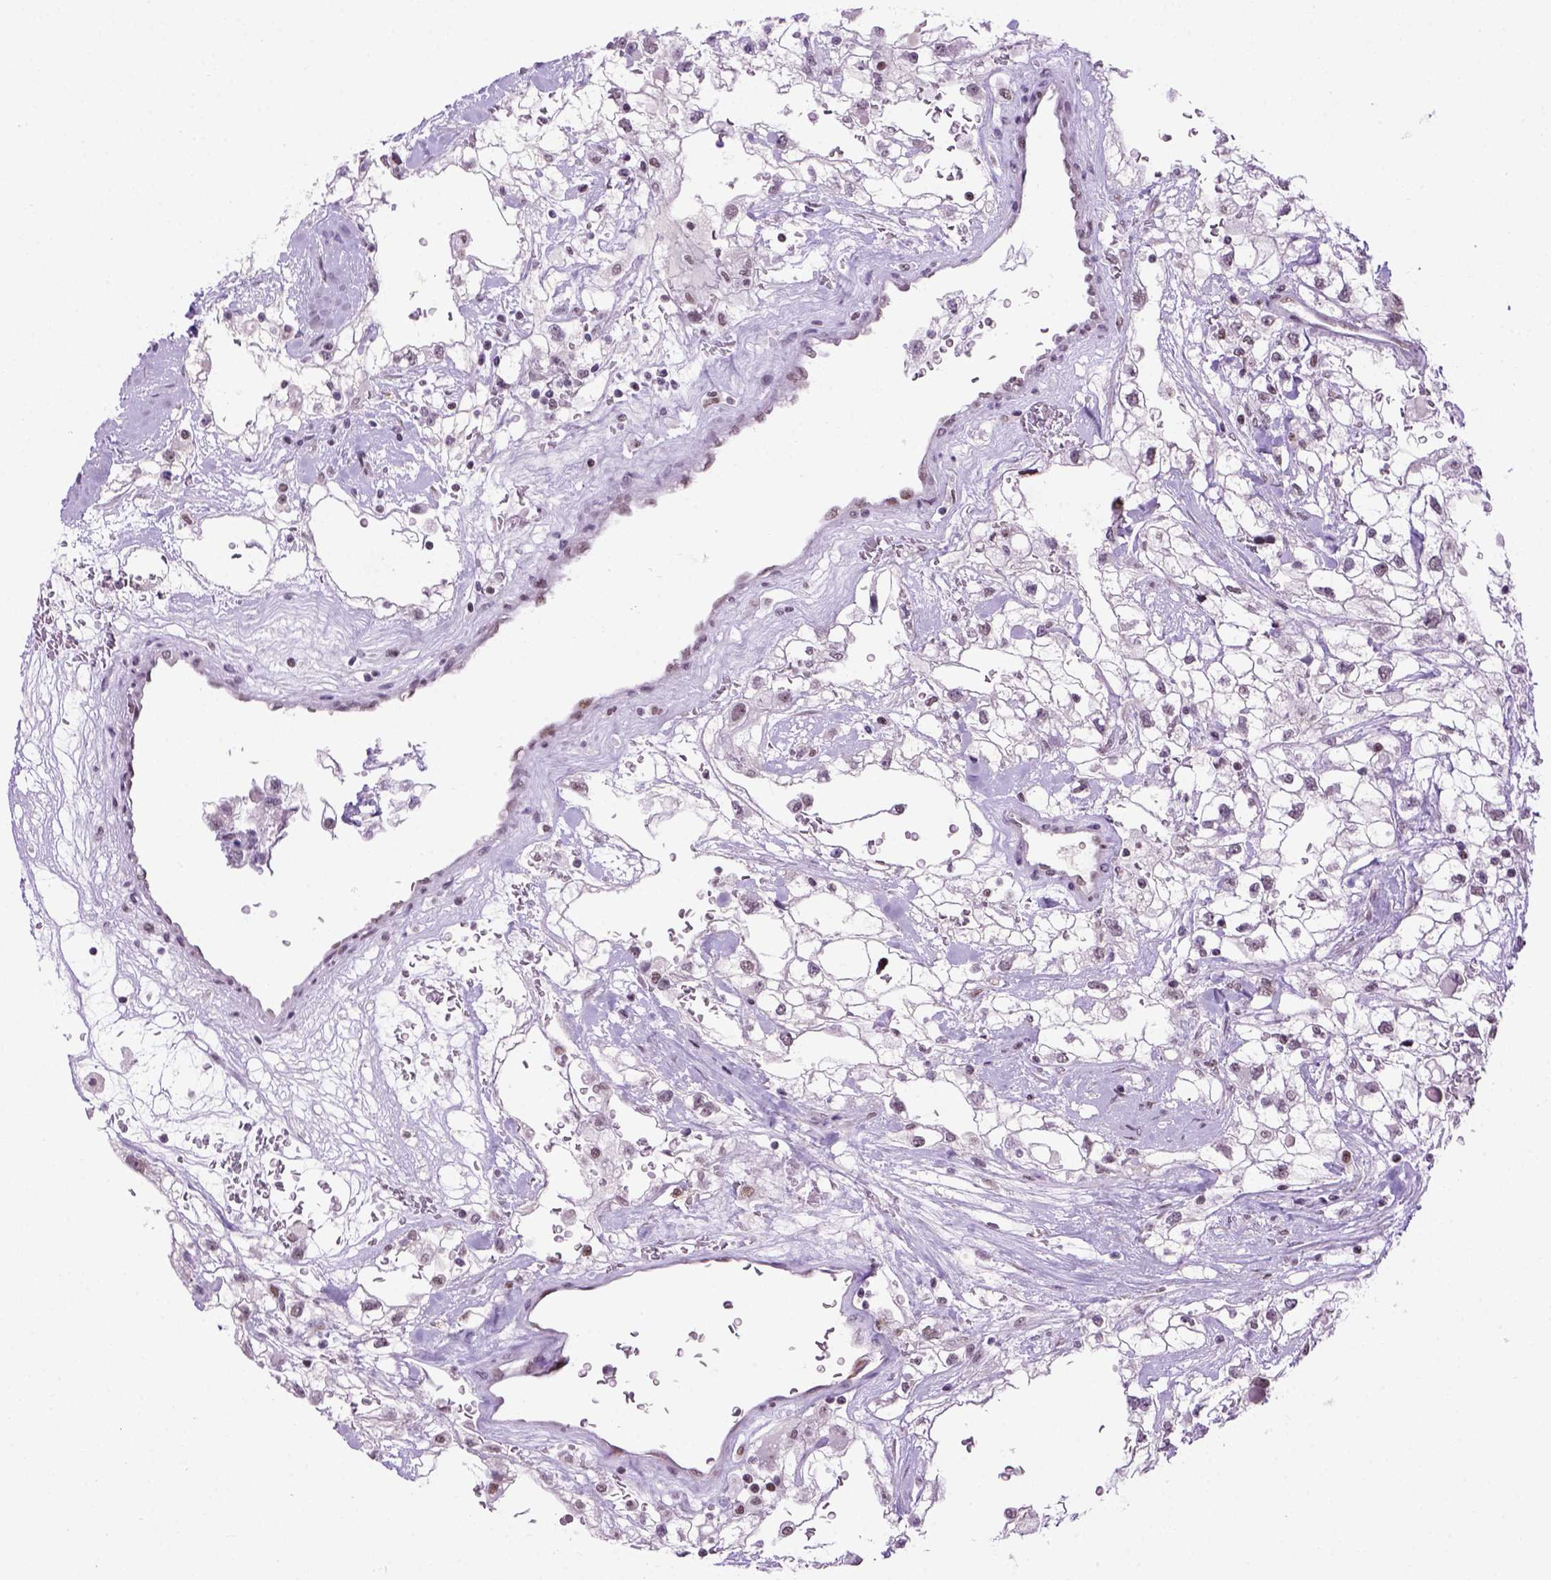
{"staining": {"intensity": "negative", "quantity": "none", "location": "none"}, "tissue": "renal cancer", "cell_type": "Tumor cells", "image_type": "cancer", "snomed": [{"axis": "morphology", "description": "Adenocarcinoma, NOS"}, {"axis": "topography", "description": "Kidney"}], "caption": "Immunohistochemical staining of human adenocarcinoma (renal) displays no significant positivity in tumor cells.", "gene": "TBPL1", "patient": {"sex": "male", "age": 59}}